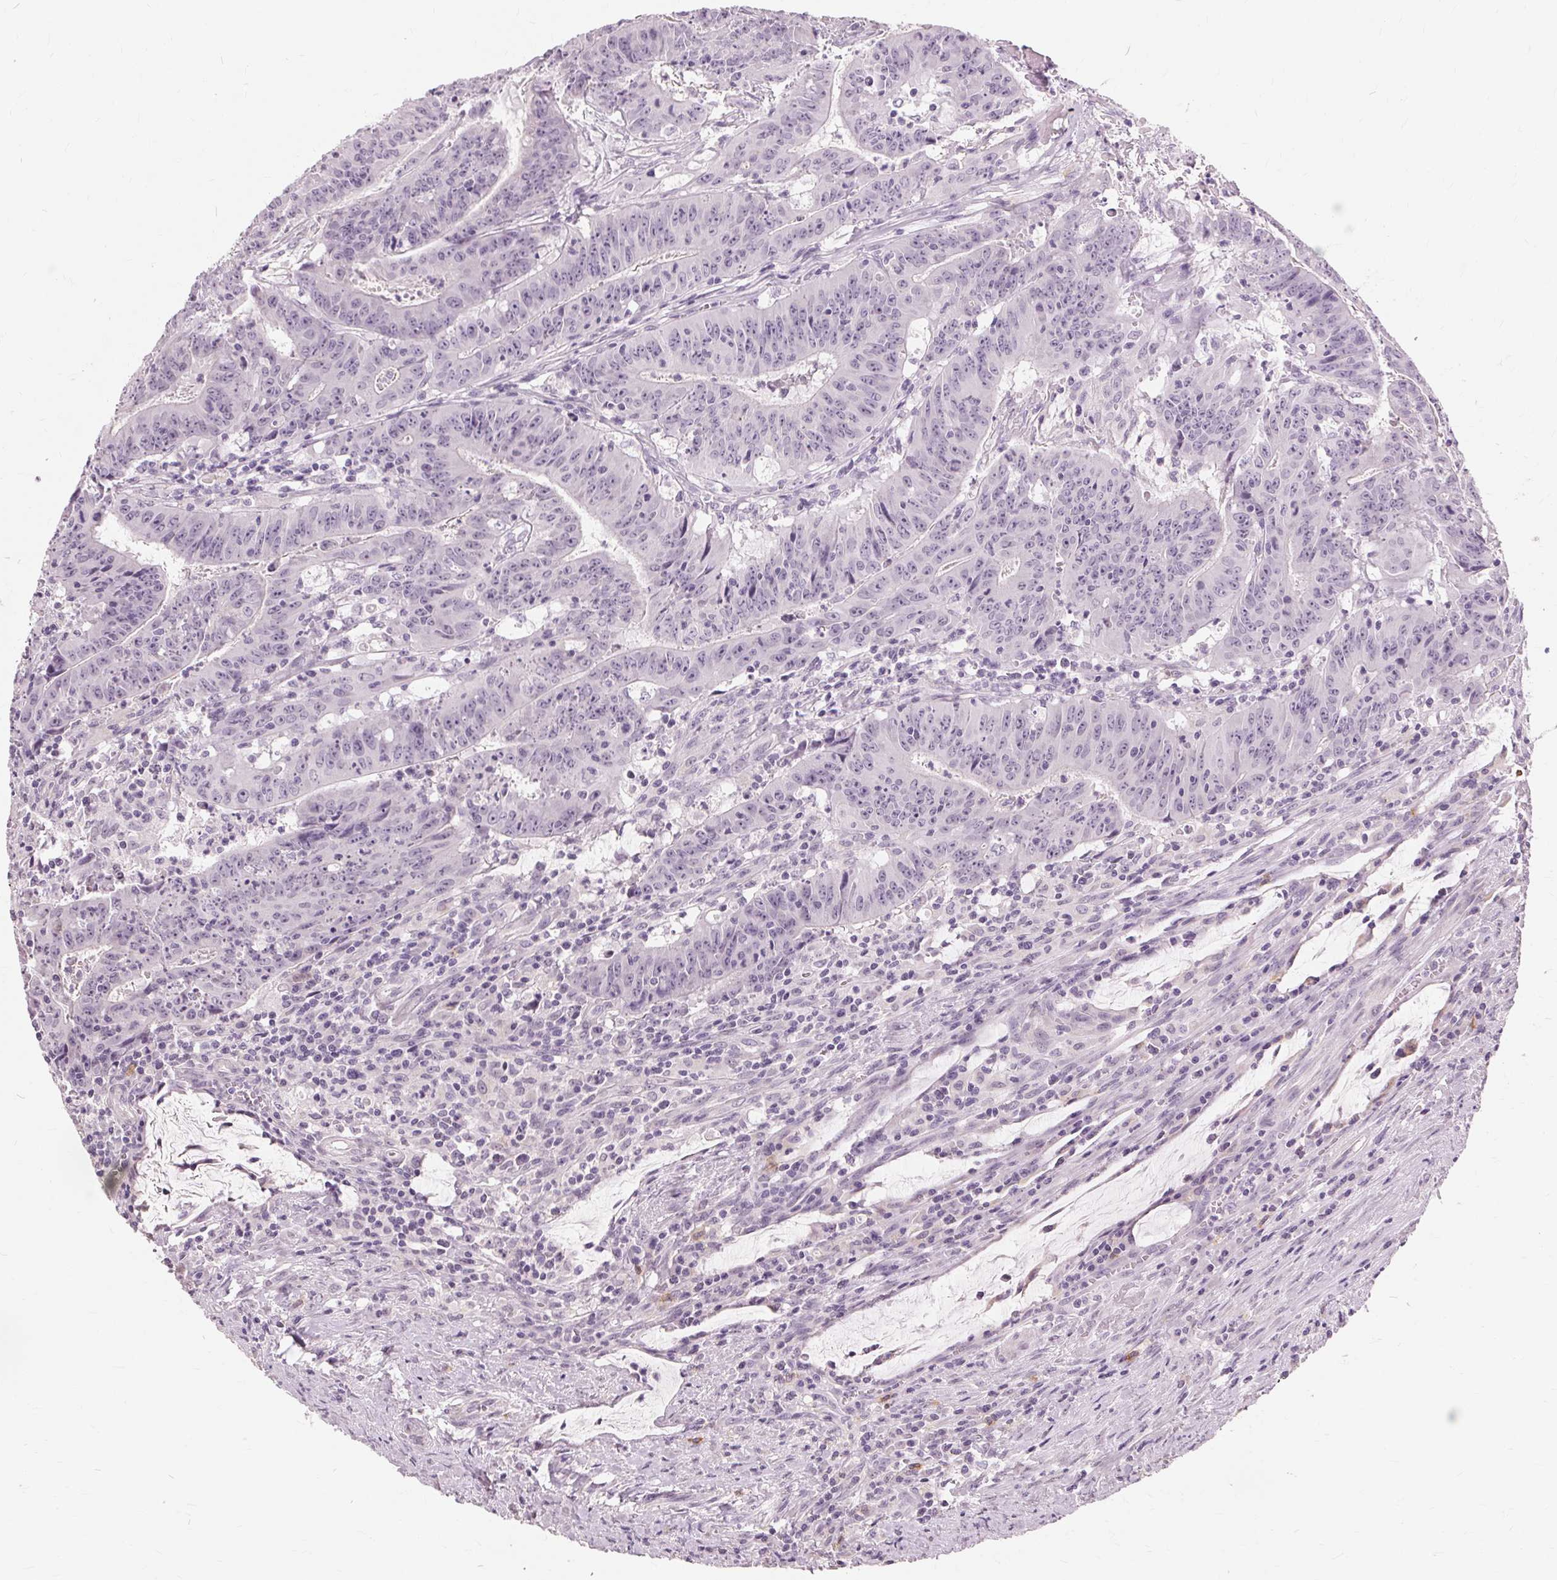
{"staining": {"intensity": "negative", "quantity": "none", "location": "none"}, "tissue": "colorectal cancer", "cell_type": "Tumor cells", "image_type": "cancer", "snomed": [{"axis": "morphology", "description": "Adenocarcinoma, NOS"}, {"axis": "topography", "description": "Colon"}], "caption": "IHC micrograph of neoplastic tissue: colorectal cancer (adenocarcinoma) stained with DAB (3,3'-diaminobenzidine) exhibits no significant protein positivity in tumor cells.", "gene": "SIGLEC6", "patient": {"sex": "male", "age": 33}}